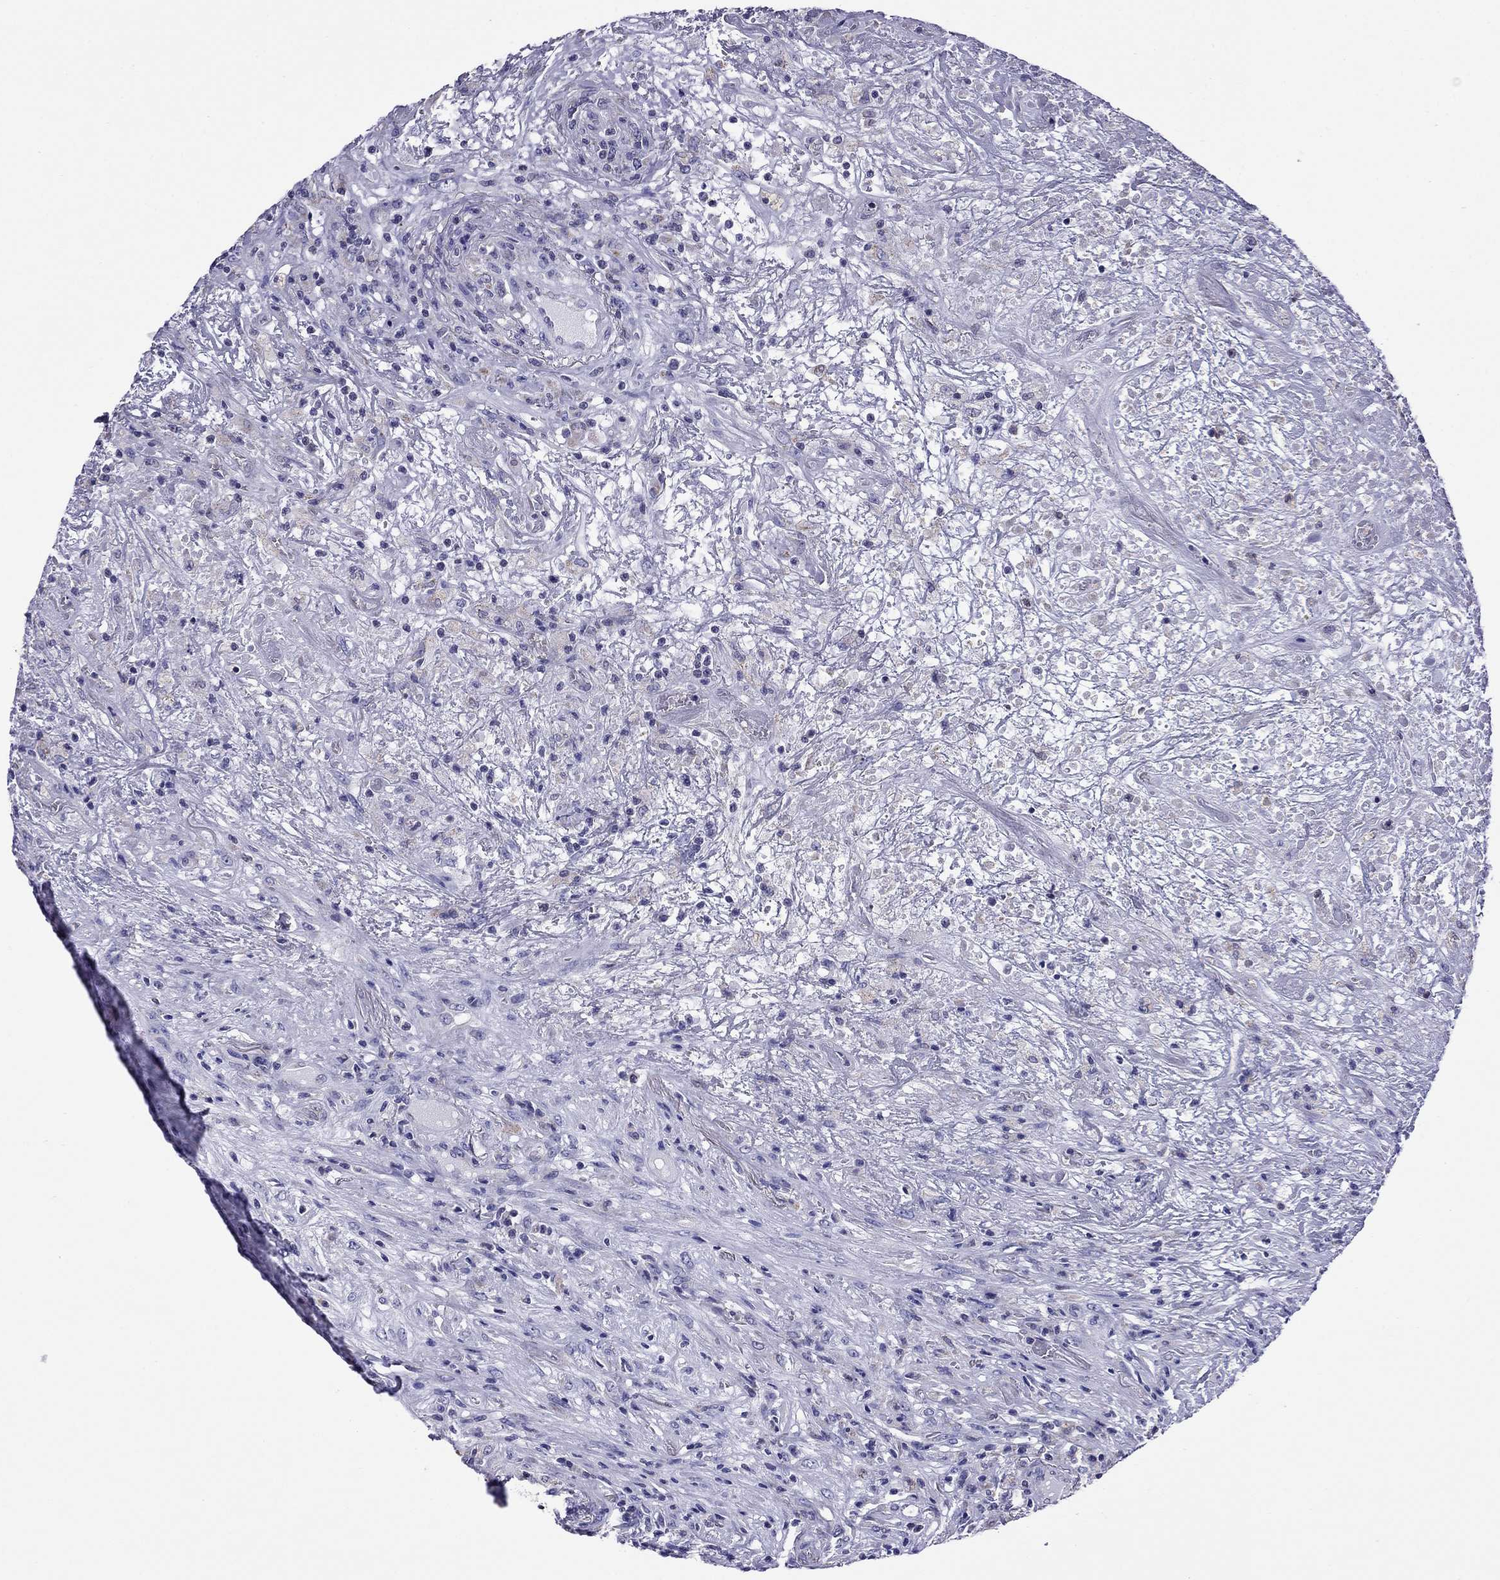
{"staining": {"intensity": "negative", "quantity": "none", "location": "none"}, "tissue": "lymphoma", "cell_type": "Tumor cells", "image_type": "cancer", "snomed": [{"axis": "morphology", "description": "Malignant lymphoma, non-Hodgkin's type, High grade"}, {"axis": "topography", "description": "Lung"}], "caption": "Tumor cells are negative for brown protein staining in lymphoma.", "gene": "SCG2", "patient": {"sex": "male", "age": 79}}